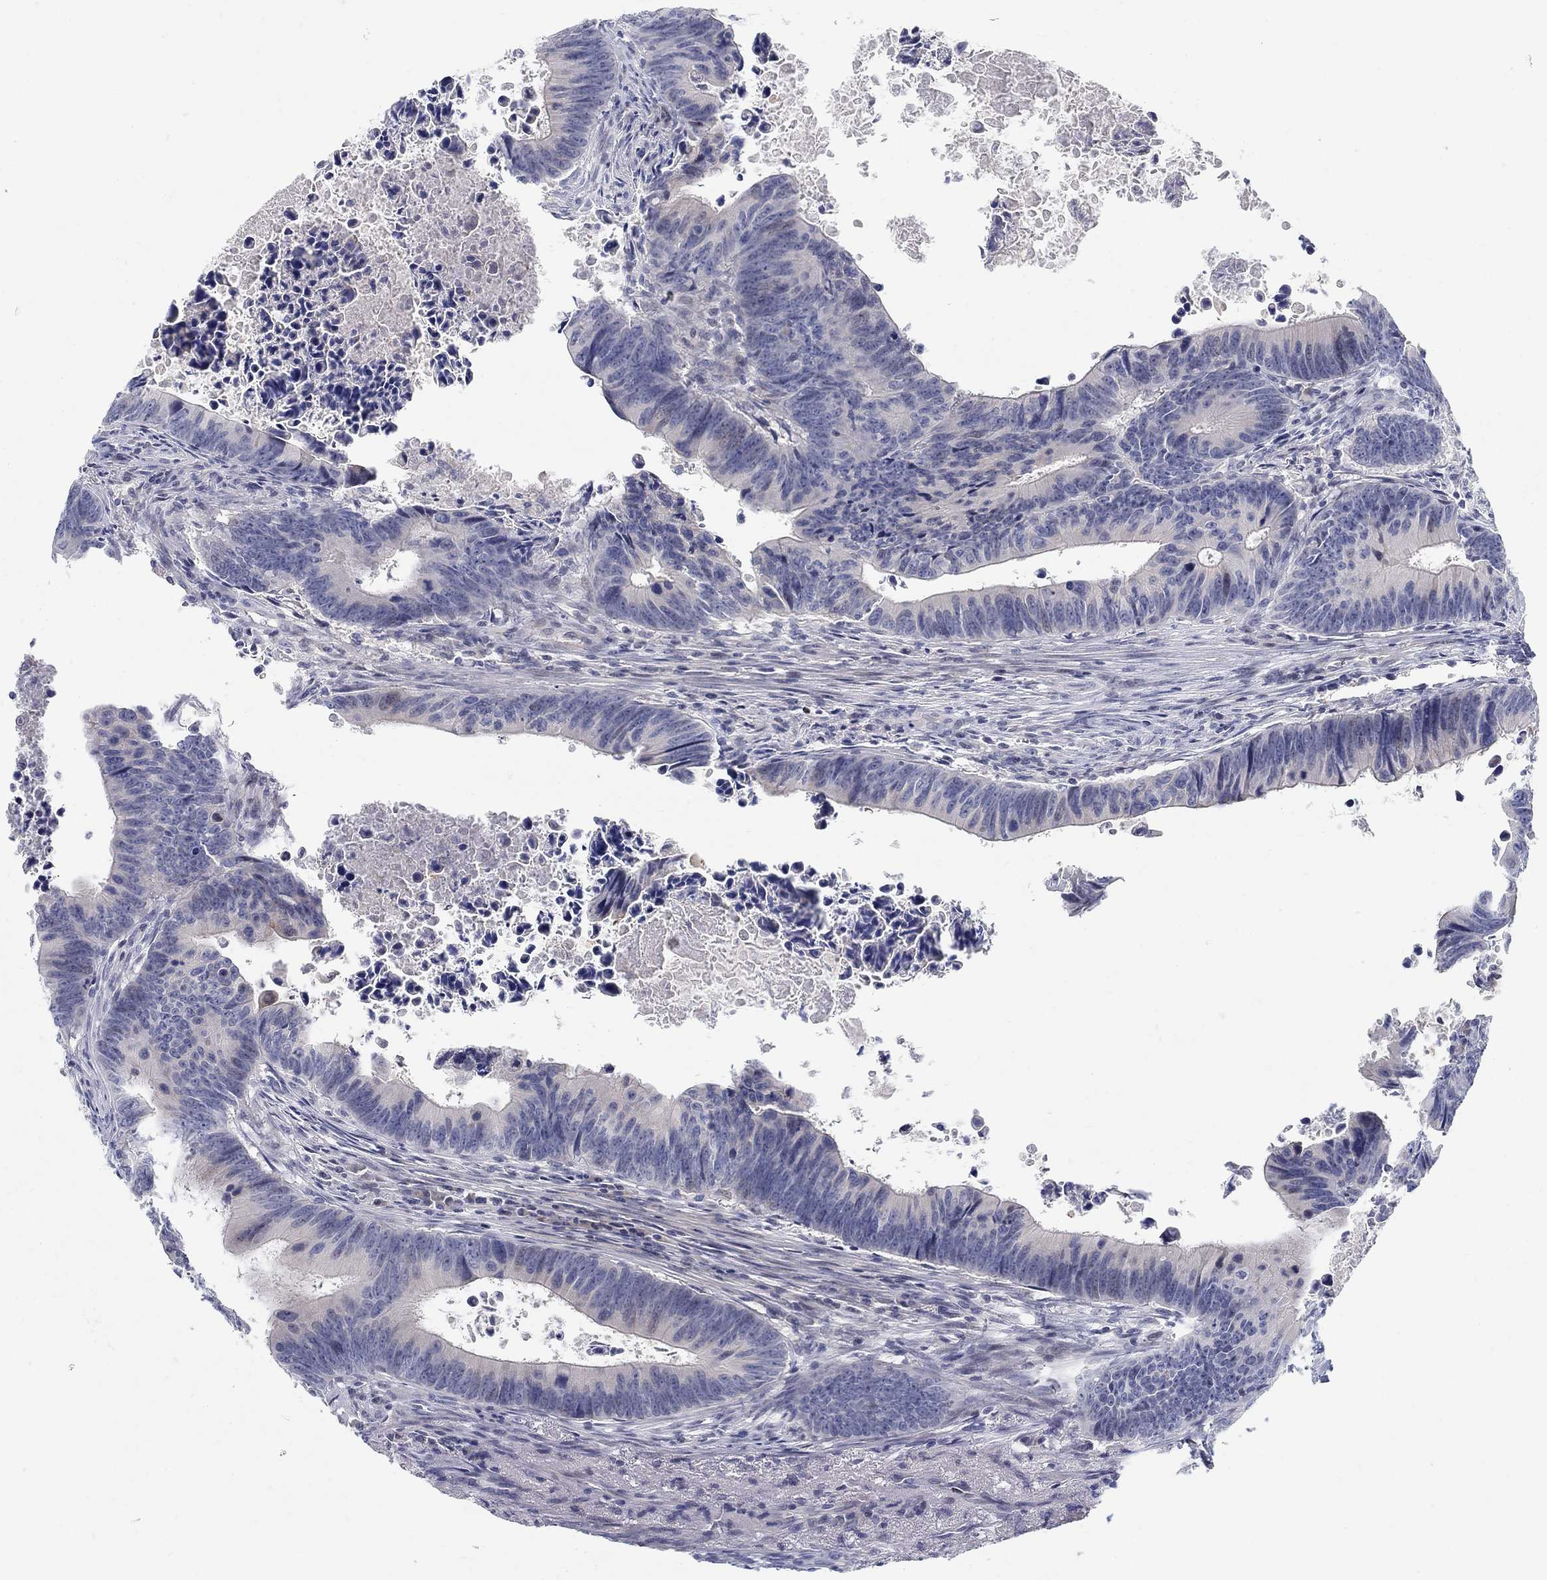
{"staining": {"intensity": "negative", "quantity": "none", "location": "none"}, "tissue": "colorectal cancer", "cell_type": "Tumor cells", "image_type": "cancer", "snomed": [{"axis": "morphology", "description": "Adenocarcinoma, NOS"}, {"axis": "topography", "description": "Colon"}], "caption": "DAB (3,3'-diaminobenzidine) immunohistochemical staining of colorectal cancer reveals no significant staining in tumor cells.", "gene": "ANO7", "patient": {"sex": "female", "age": 87}}